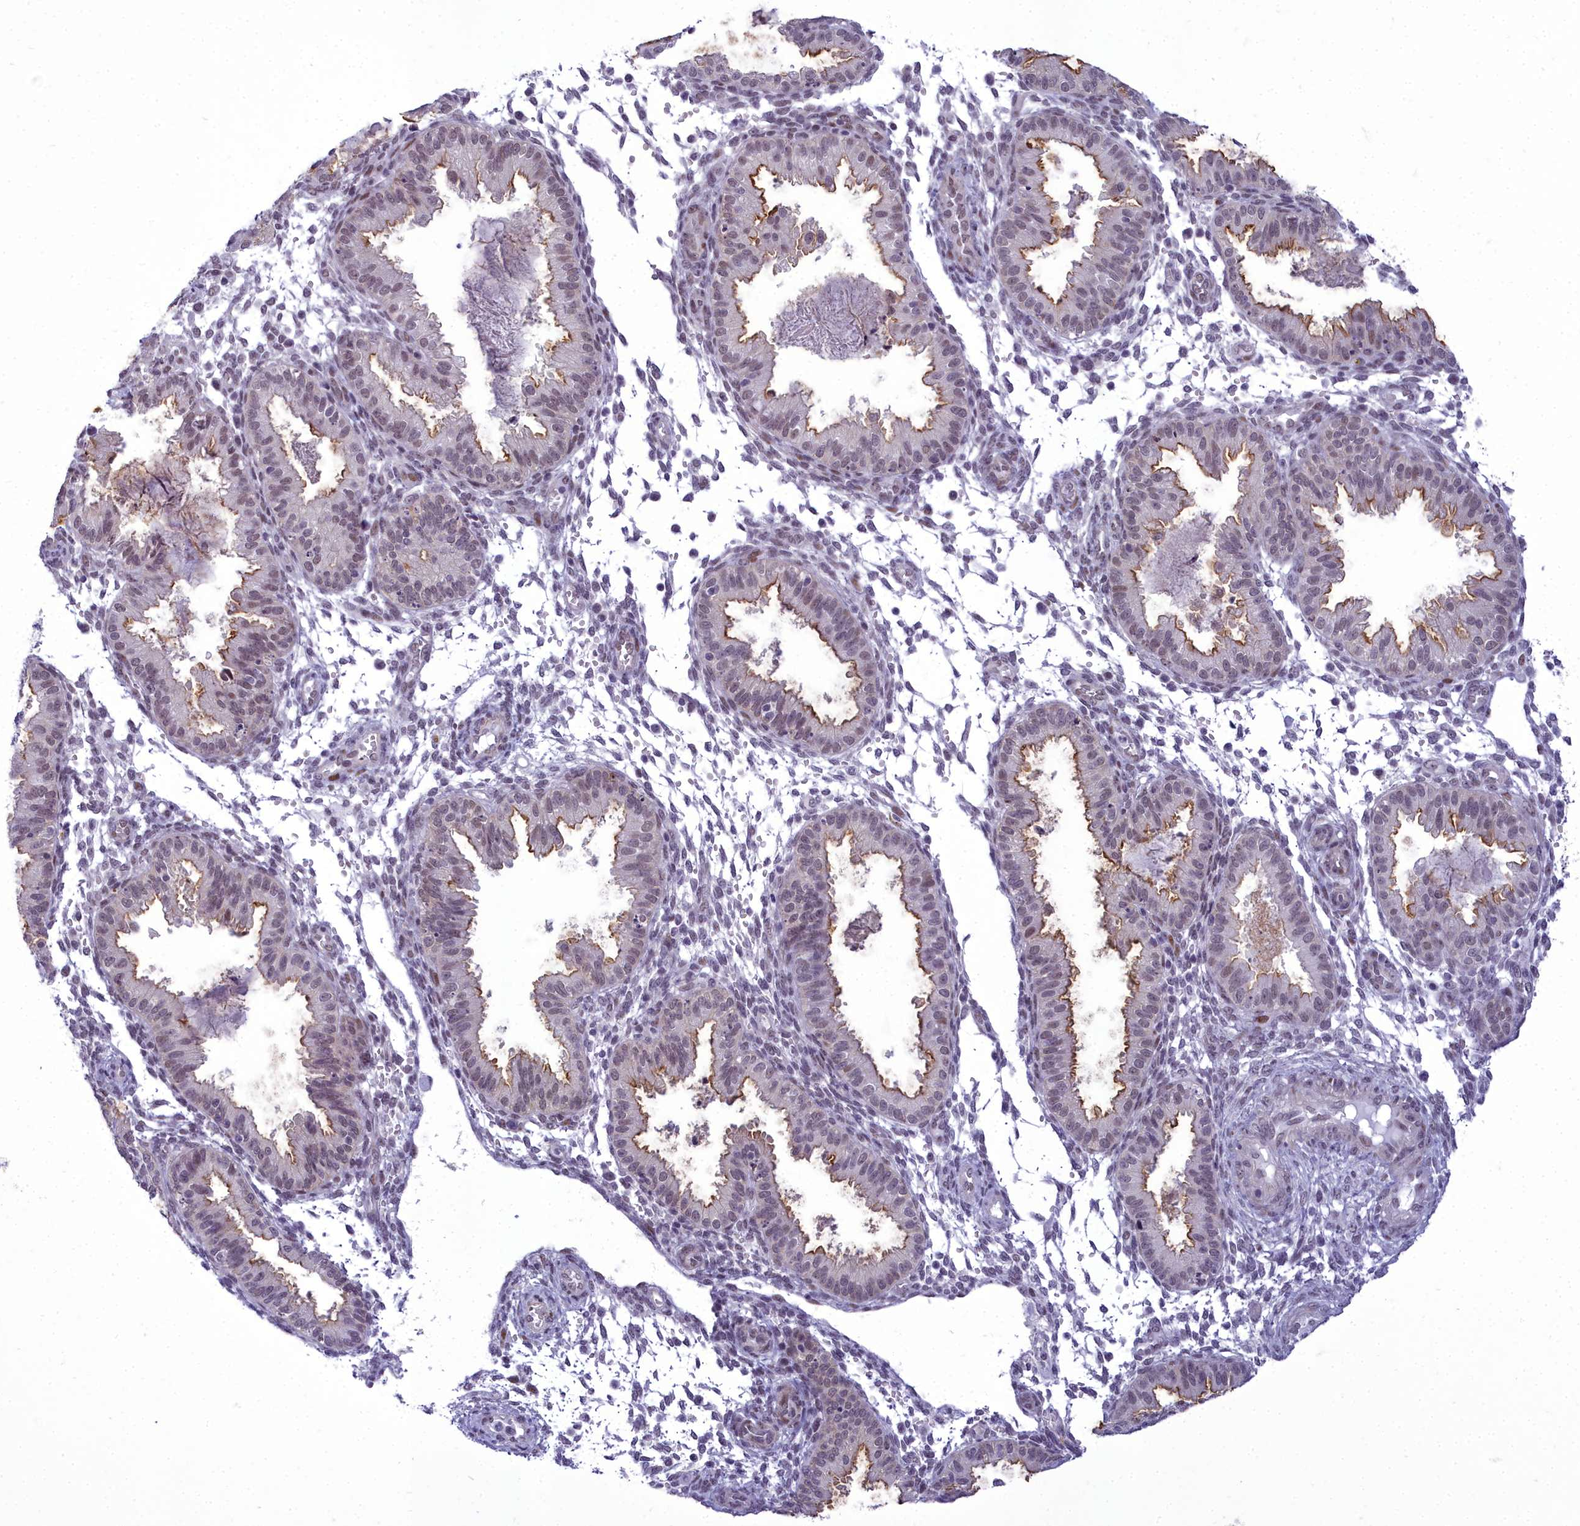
{"staining": {"intensity": "moderate", "quantity": "<25%", "location": "nuclear"}, "tissue": "endometrium", "cell_type": "Cells in endometrial stroma", "image_type": "normal", "snomed": [{"axis": "morphology", "description": "Normal tissue, NOS"}, {"axis": "topography", "description": "Endometrium"}], "caption": "Moderate nuclear expression for a protein is present in about <25% of cells in endometrial stroma of benign endometrium using immunohistochemistry (IHC).", "gene": "CEACAM19", "patient": {"sex": "female", "age": 33}}